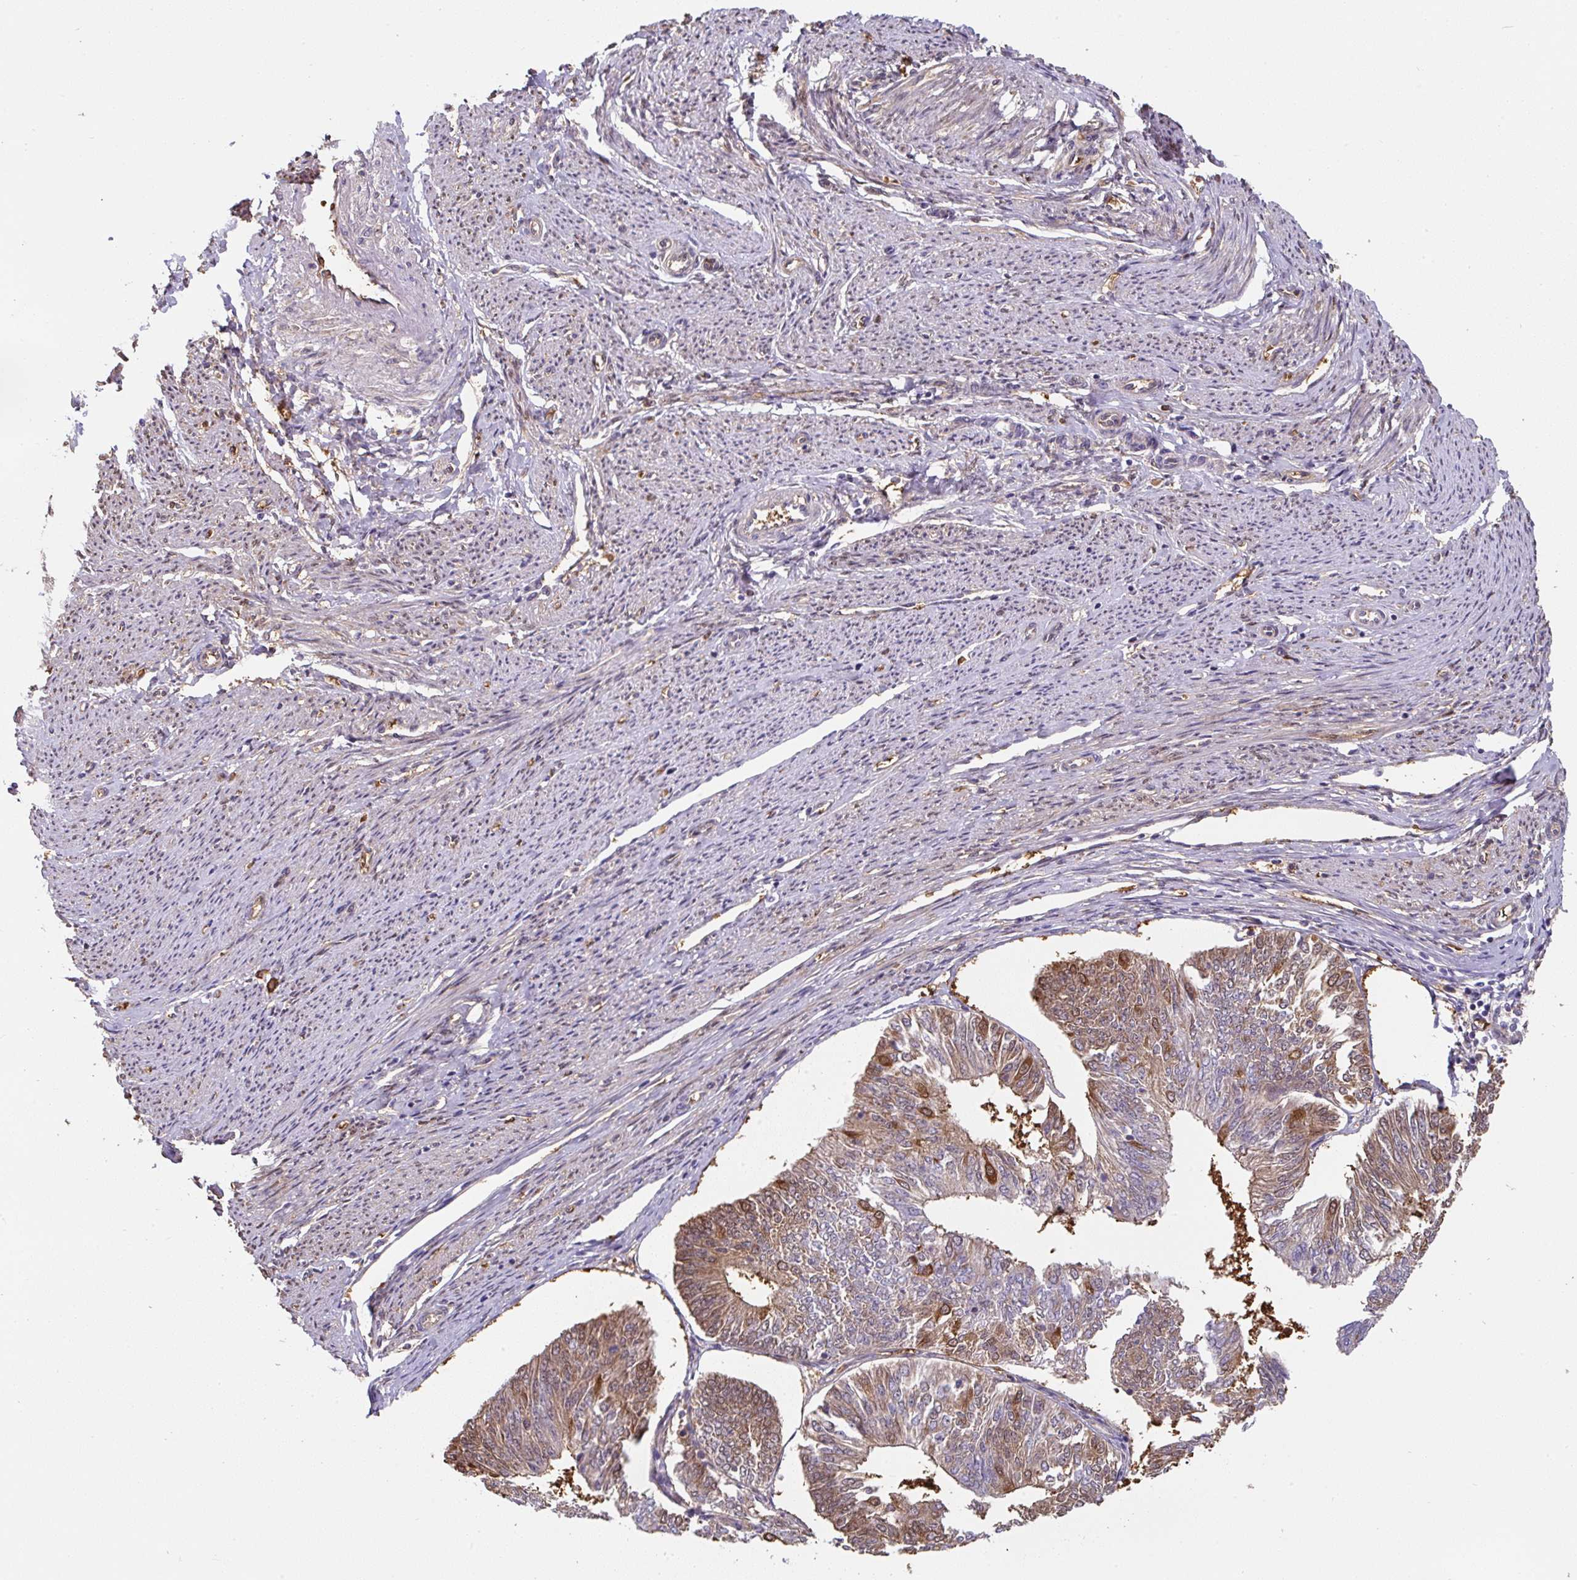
{"staining": {"intensity": "strong", "quantity": "<25%", "location": "cytoplasmic/membranous"}, "tissue": "endometrial cancer", "cell_type": "Tumor cells", "image_type": "cancer", "snomed": [{"axis": "morphology", "description": "Adenocarcinoma, NOS"}, {"axis": "topography", "description": "Endometrium"}], "caption": "A photomicrograph of human endometrial cancer (adenocarcinoma) stained for a protein exhibits strong cytoplasmic/membranous brown staining in tumor cells. The protein of interest is stained brown, and the nuclei are stained in blue (DAB (3,3'-diaminobenzidine) IHC with brightfield microscopy, high magnification).", "gene": "ST13", "patient": {"sex": "female", "age": 58}}